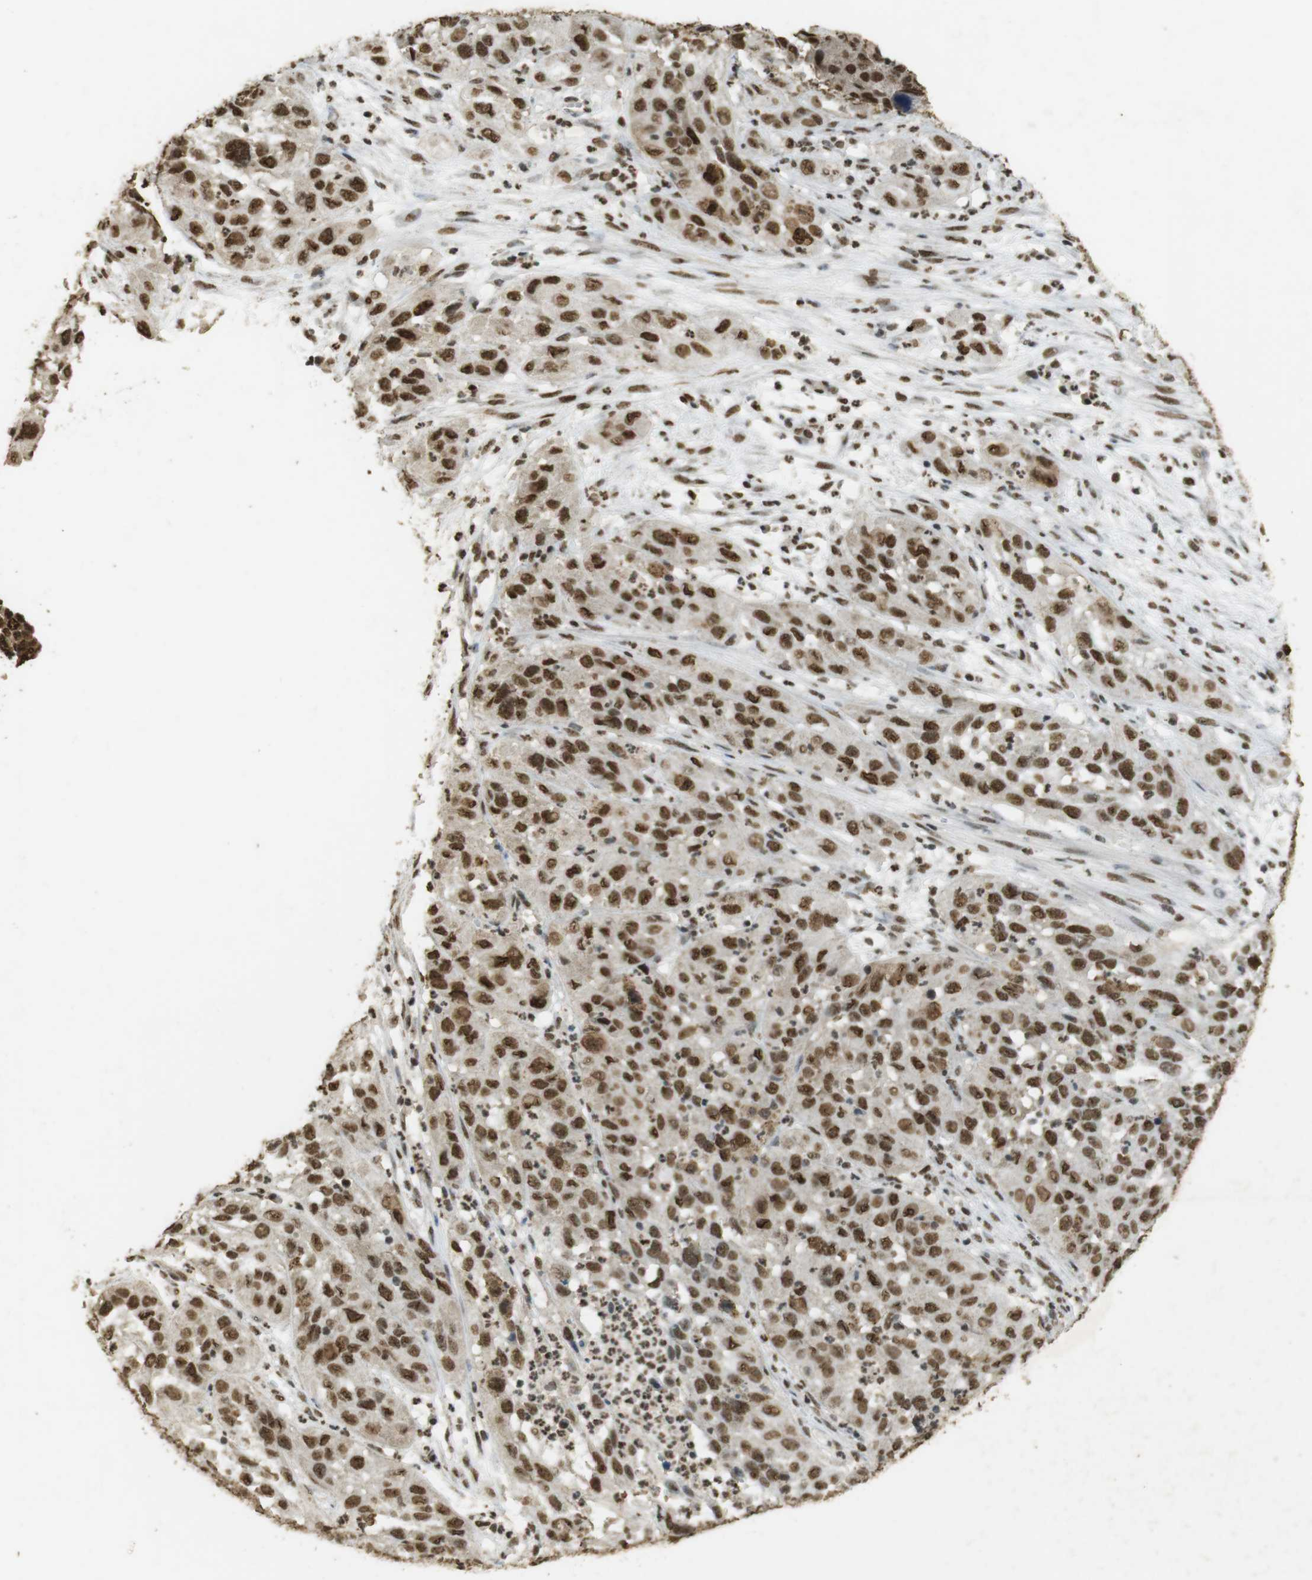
{"staining": {"intensity": "strong", "quantity": ">75%", "location": "nuclear"}, "tissue": "cervical cancer", "cell_type": "Tumor cells", "image_type": "cancer", "snomed": [{"axis": "morphology", "description": "Squamous cell carcinoma, NOS"}, {"axis": "topography", "description": "Cervix"}], "caption": "This is a photomicrograph of IHC staining of cervical squamous cell carcinoma, which shows strong expression in the nuclear of tumor cells.", "gene": "GATA4", "patient": {"sex": "female", "age": 32}}